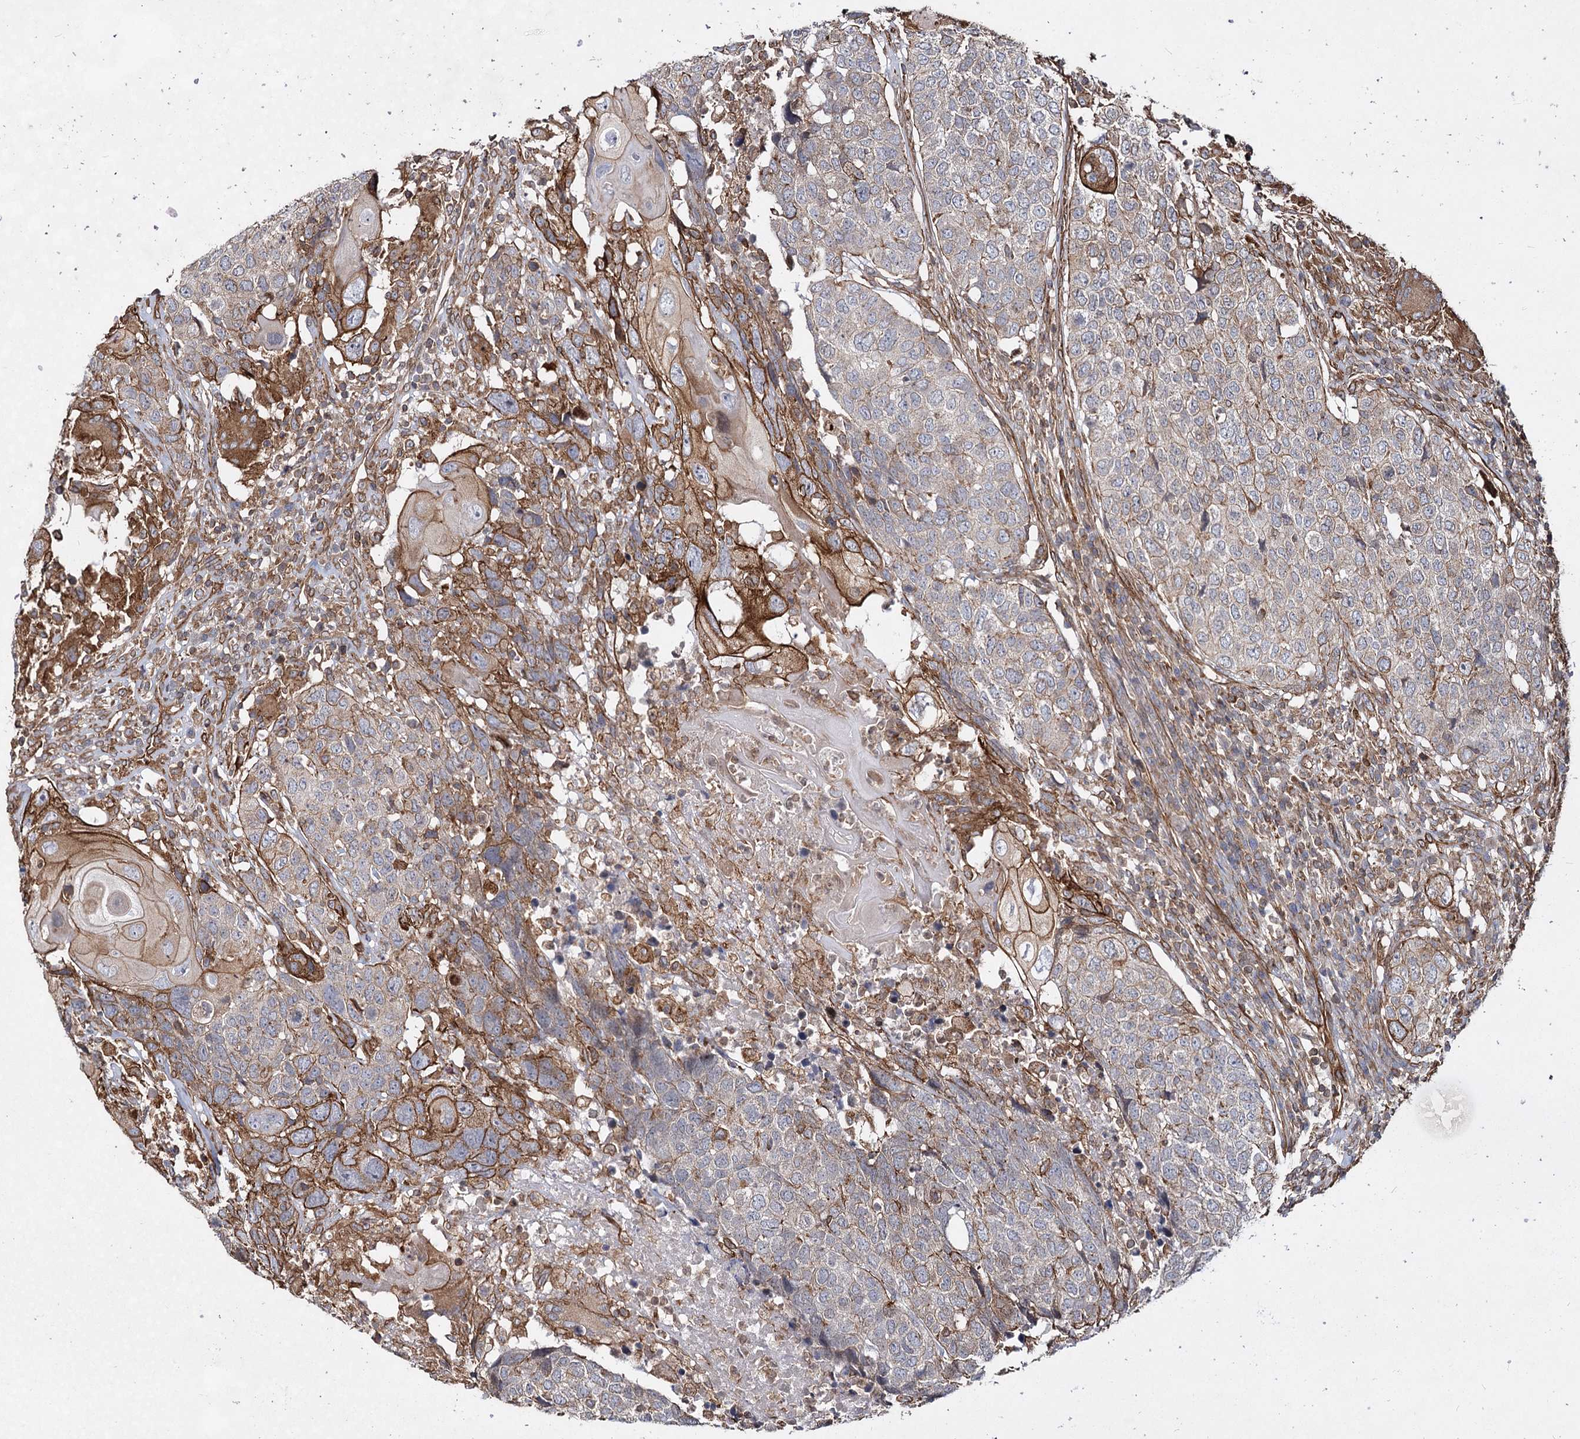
{"staining": {"intensity": "strong", "quantity": "<25%", "location": "cytoplasmic/membranous"}, "tissue": "head and neck cancer", "cell_type": "Tumor cells", "image_type": "cancer", "snomed": [{"axis": "morphology", "description": "Squamous cell carcinoma, NOS"}, {"axis": "topography", "description": "Head-Neck"}], "caption": "The micrograph displays immunohistochemical staining of head and neck cancer (squamous cell carcinoma). There is strong cytoplasmic/membranous positivity is seen in about <25% of tumor cells.", "gene": "IQSEC1", "patient": {"sex": "male", "age": 66}}